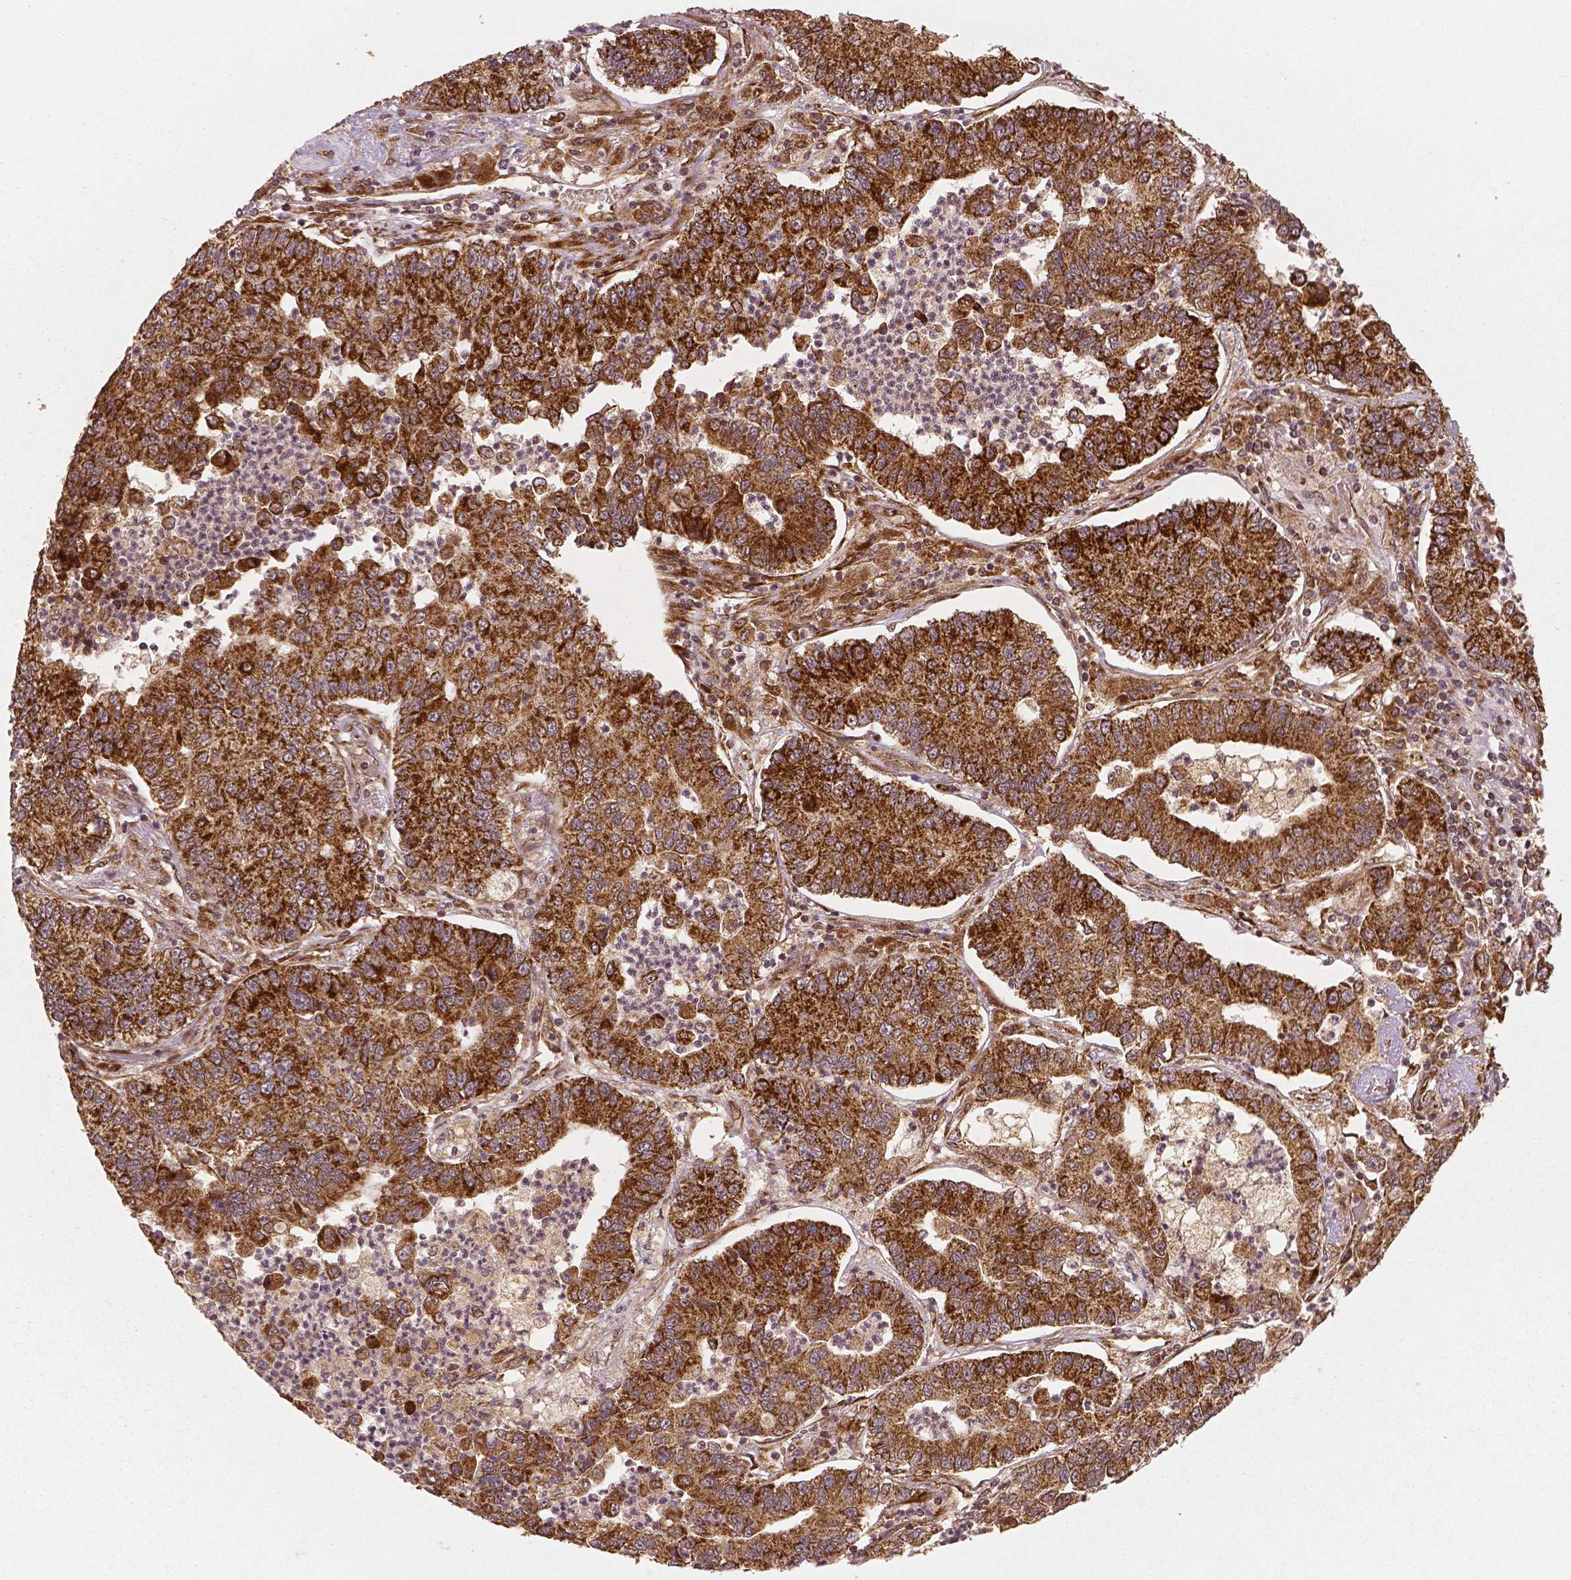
{"staining": {"intensity": "strong", "quantity": ">75%", "location": "cytoplasmic/membranous"}, "tissue": "lung cancer", "cell_type": "Tumor cells", "image_type": "cancer", "snomed": [{"axis": "morphology", "description": "Adenocarcinoma, NOS"}, {"axis": "topography", "description": "Lung"}], "caption": "Strong cytoplasmic/membranous protein staining is appreciated in approximately >75% of tumor cells in lung cancer.", "gene": "PGAM5", "patient": {"sex": "female", "age": 57}}